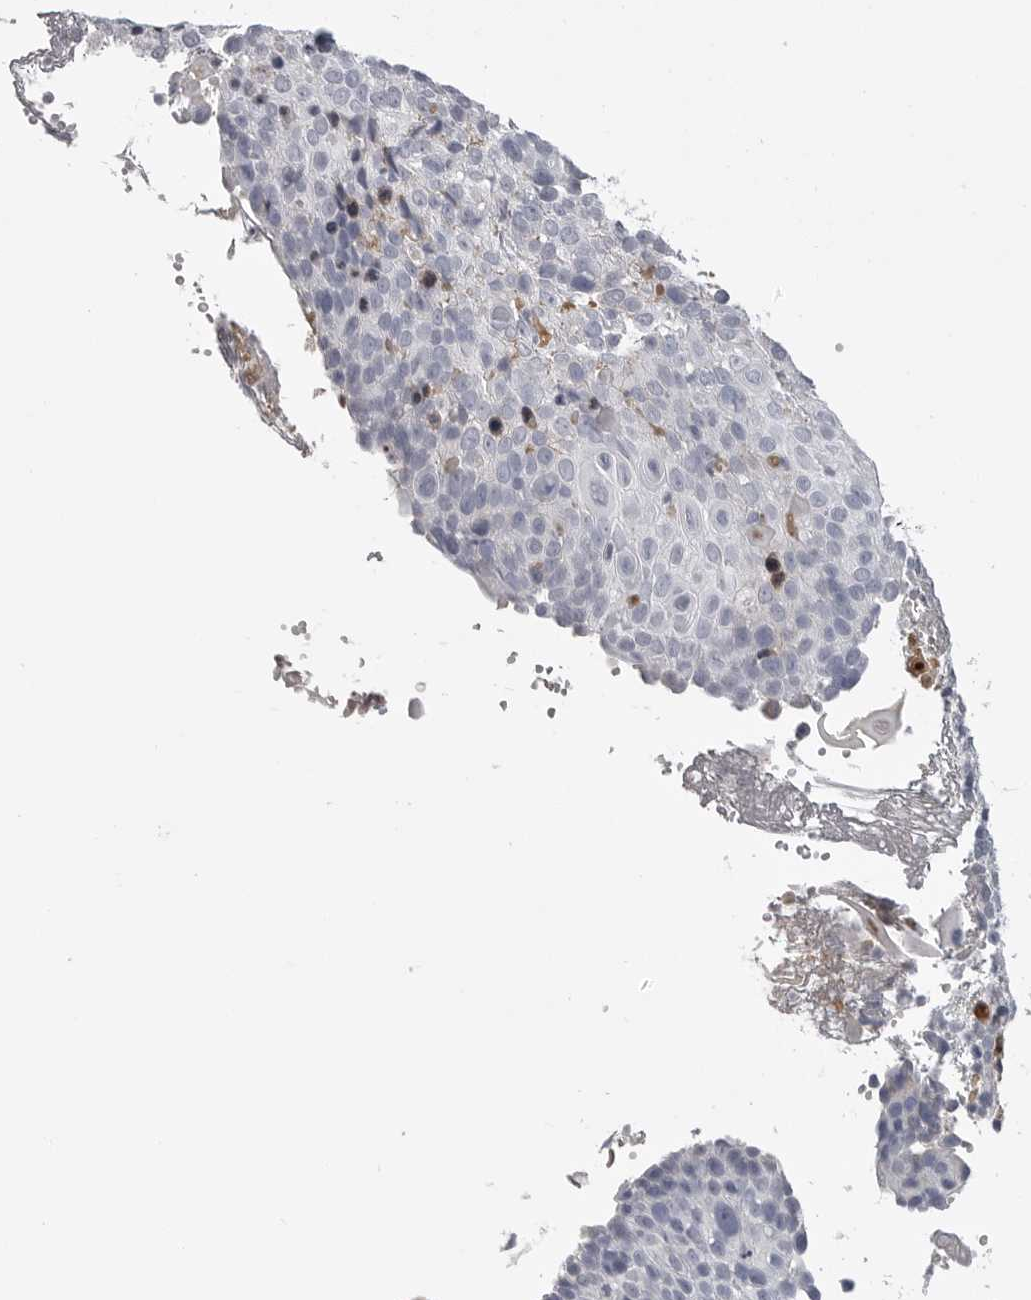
{"staining": {"intensity": "negative", "quantity": "none", "location": "none"}, "tissue": "cervical cancer", "cell_type": "Tumor cells", "image_type": "cancer", "snomed": [{"axis": "morphology", "description": "Squamous cell carcinoma, NOS"}, {"axis": "topography", "description": "Cervix"}], "caption": "IHC of squamous cell carcinoma (cervical) demonstrates no expression in tumor cells.", "gene": "SERPING1", "patient": {"sex": "female", "age": 74}}